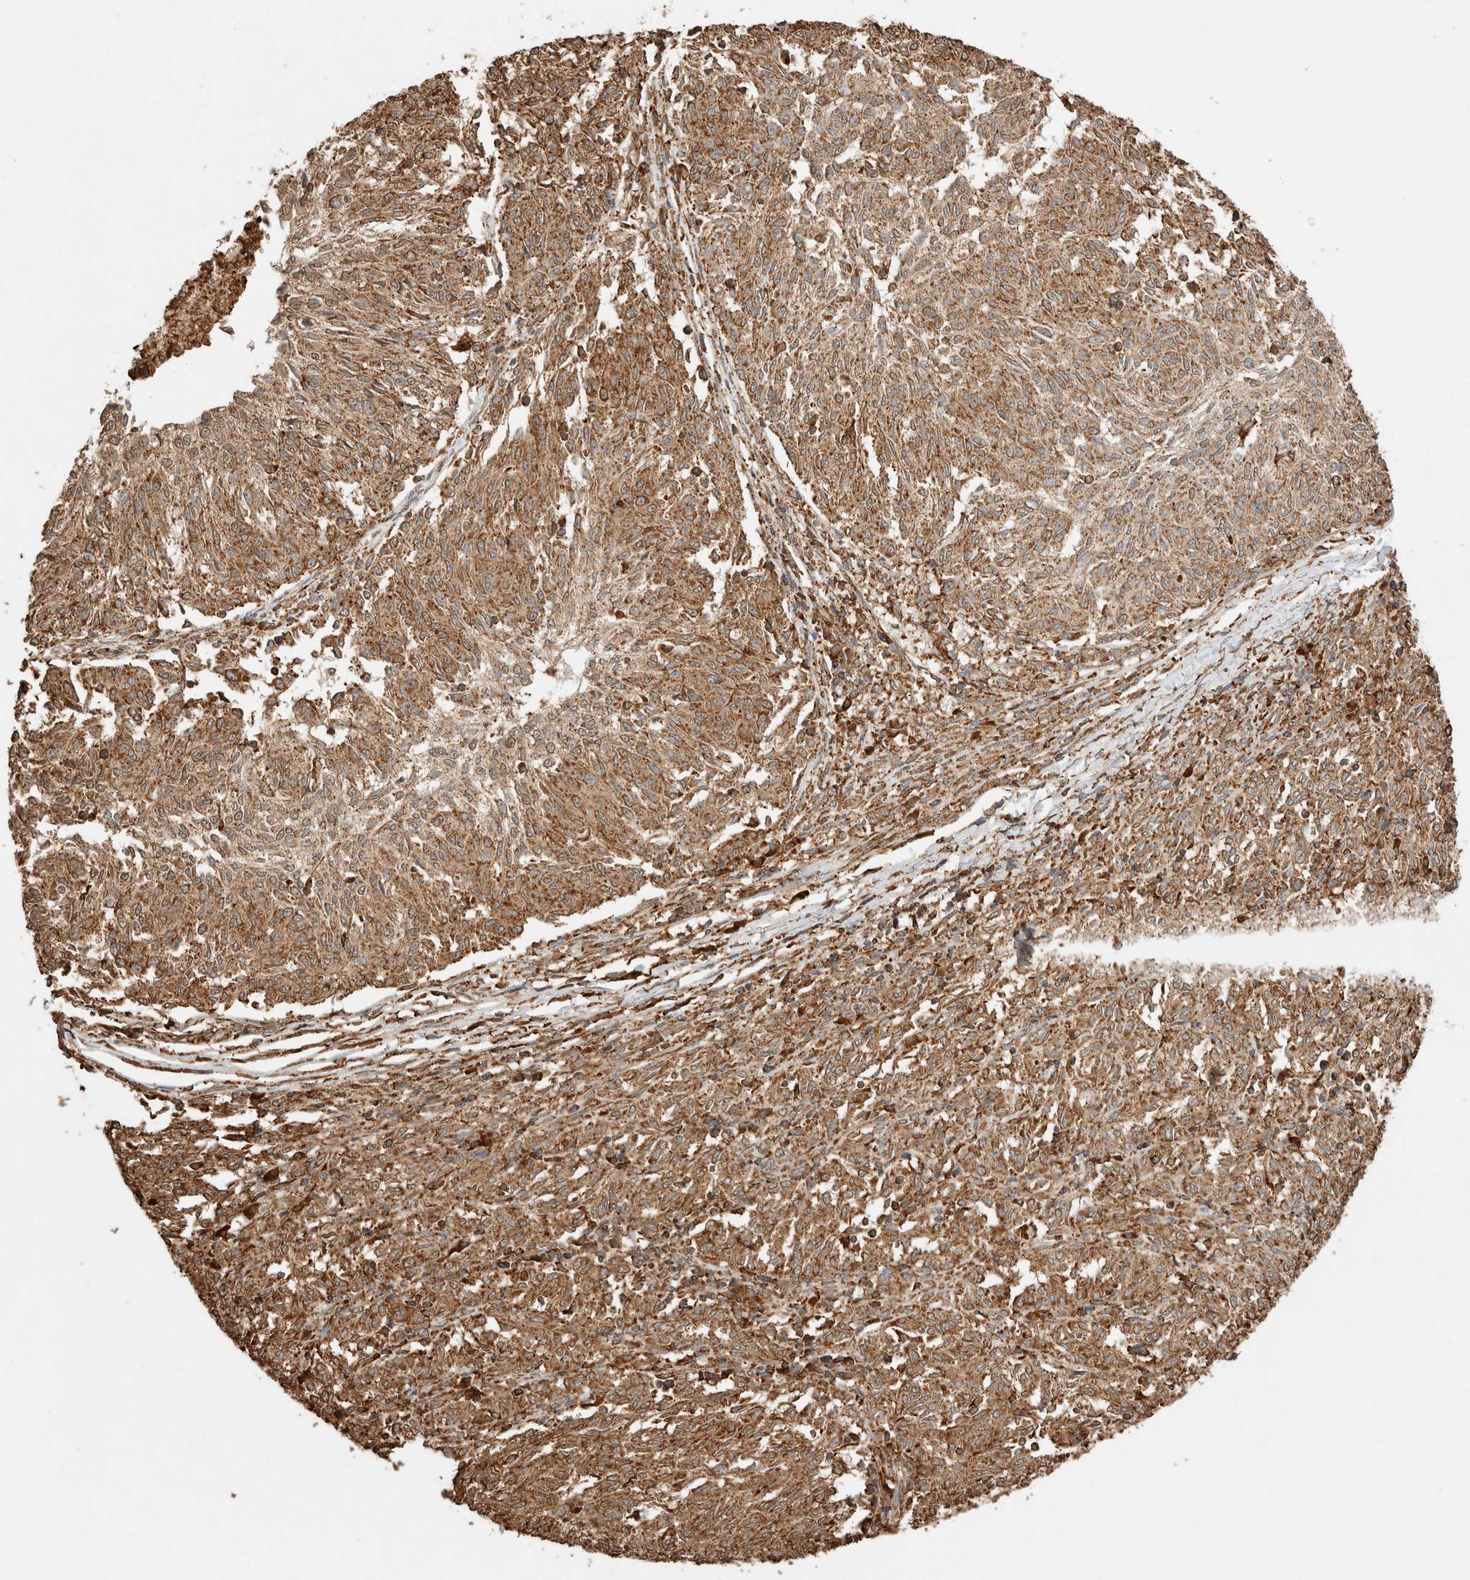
{"staining": {"intensity": "moderate", "quantity": ">75%", "location": "cytoplasmic/membranous"}, "tissue": "melanoma", "cell_type": "Tumor cells", "image_type": "cancer", "snomed": [{"axis": "morphology", "description": "Malignant melanoma, NOS"}, {"axis": "topography", "description": "Skin"}], "caption": "A brown stain shows moderate cytoplasmic/membranous expression of a protein in human malignant melanoma tumor cells. Nuclei are stained in blue.", "gene": "ERAP1", "patient": {"sex": "female", "age": 72}}